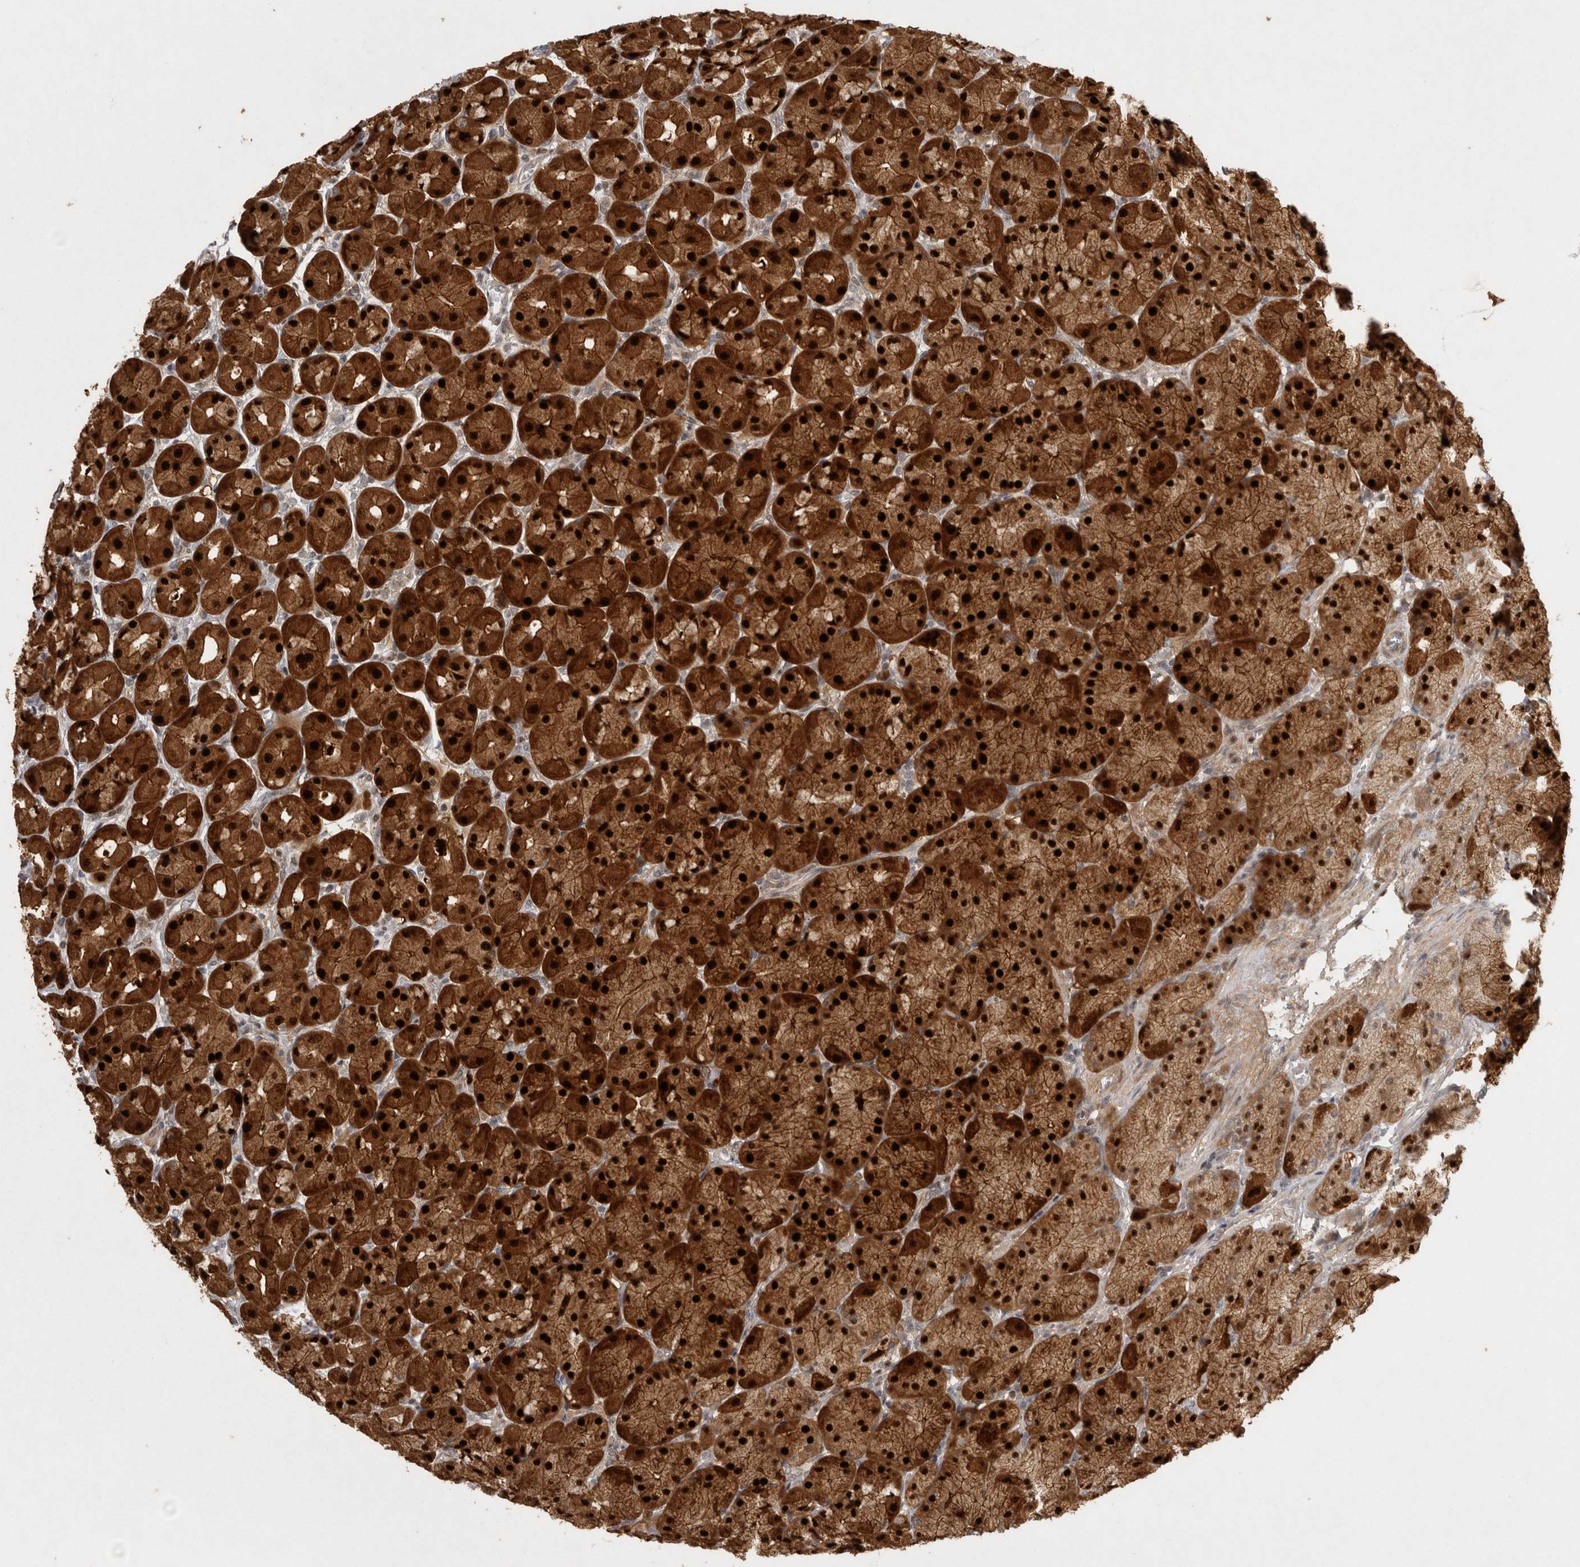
{"staining": {"intensity": "strong", "quantity": ">75%", "location": "cytoplasmic/membranous,nuclear"}, "tissue": "stomach", "cell_type": "Glandular cells", "image_type": "normal", "snomed": [{"axis": "morphology", "description": "Normal tissue, NOS"}, {"axis": "topography", "description": "Stomach, upper"}], "caption": "Immunohistochemical staining of benign human stomach demonstrates strong cytoplasmic/membranous,nuclear protein staining in about >75% of glandular cells.", "gene": "KDM8", "patient": {"sex": "female", "age": 56}}